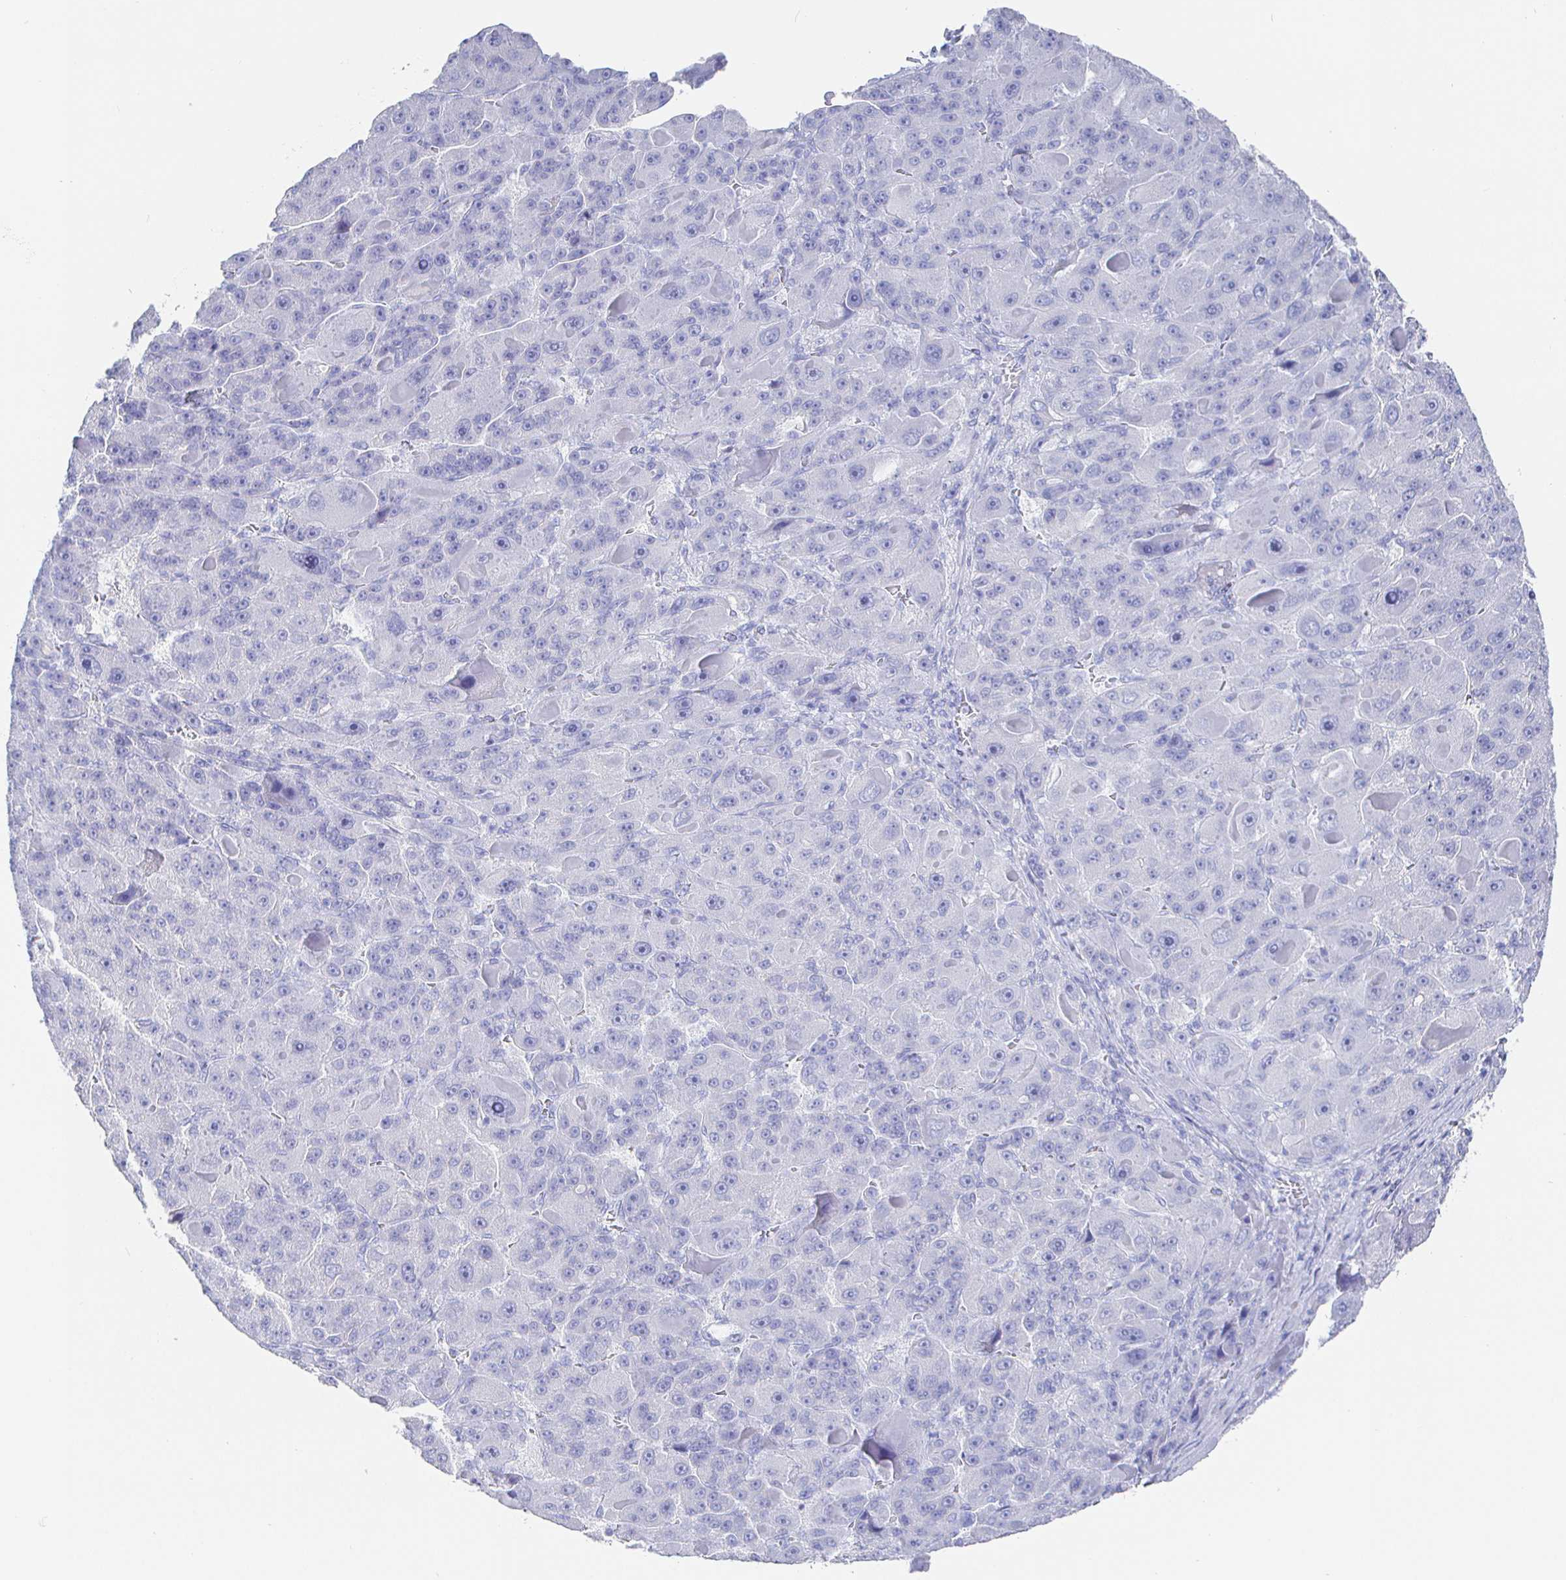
{"staining": {"intensity": "negative", "quantity": "none", "location": "none"}, "tissue": "liver cancer", "cell_type": "Tumor cells", "image_type": "cancer", "snomed": [{"axis": "morphology", "description": "Carcinoma, Hepatocellular, NOS"}, {"axis": "topography", "description": "Liver"}], "caption": "There is no significant positivity in tumor cells of hepatocellular carcinoma (liver).", "gene": "CLCA1", "patient": {"sex": "male", "age": 76}}